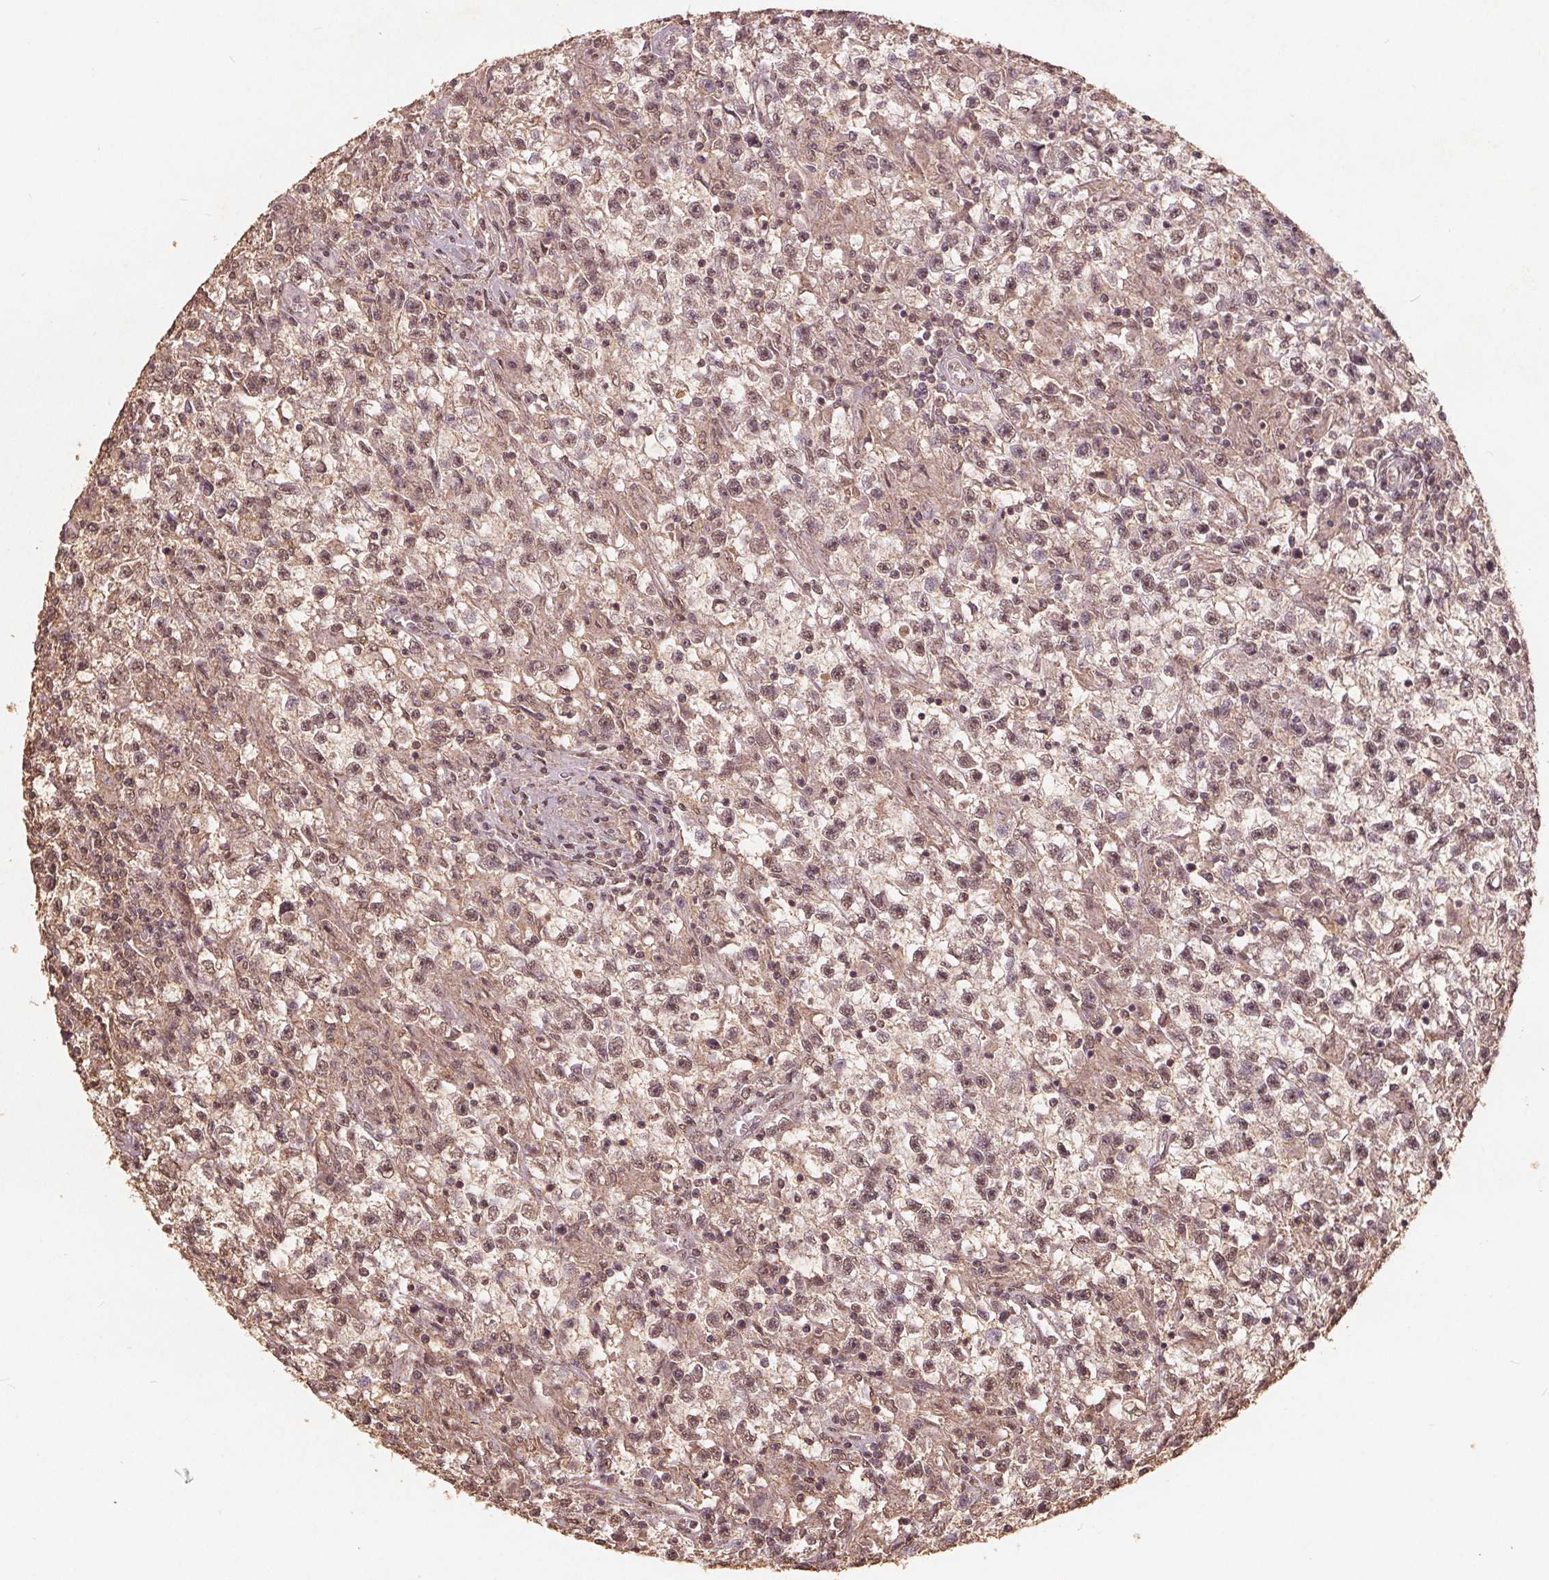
{"staining": {"intensity": "weak", "quantity": ">75%", "location": "nuclear"}, "tissue": "testis cancer", "cell_type": "Tumor cells", "image_type": "cancer", "snomed": [{"axis": "morphology", "description": "Seminoma, NOS"}, {"axis": "topography", "description": "Testis"}], "caption": "The micrograph demonstrates staining of testis cancer (seminoma), revealing weak nuclear protein staining (brown color) within tumor cells.", "gene": "DSG3", "patient": {"sex": "male", "age": 31}}